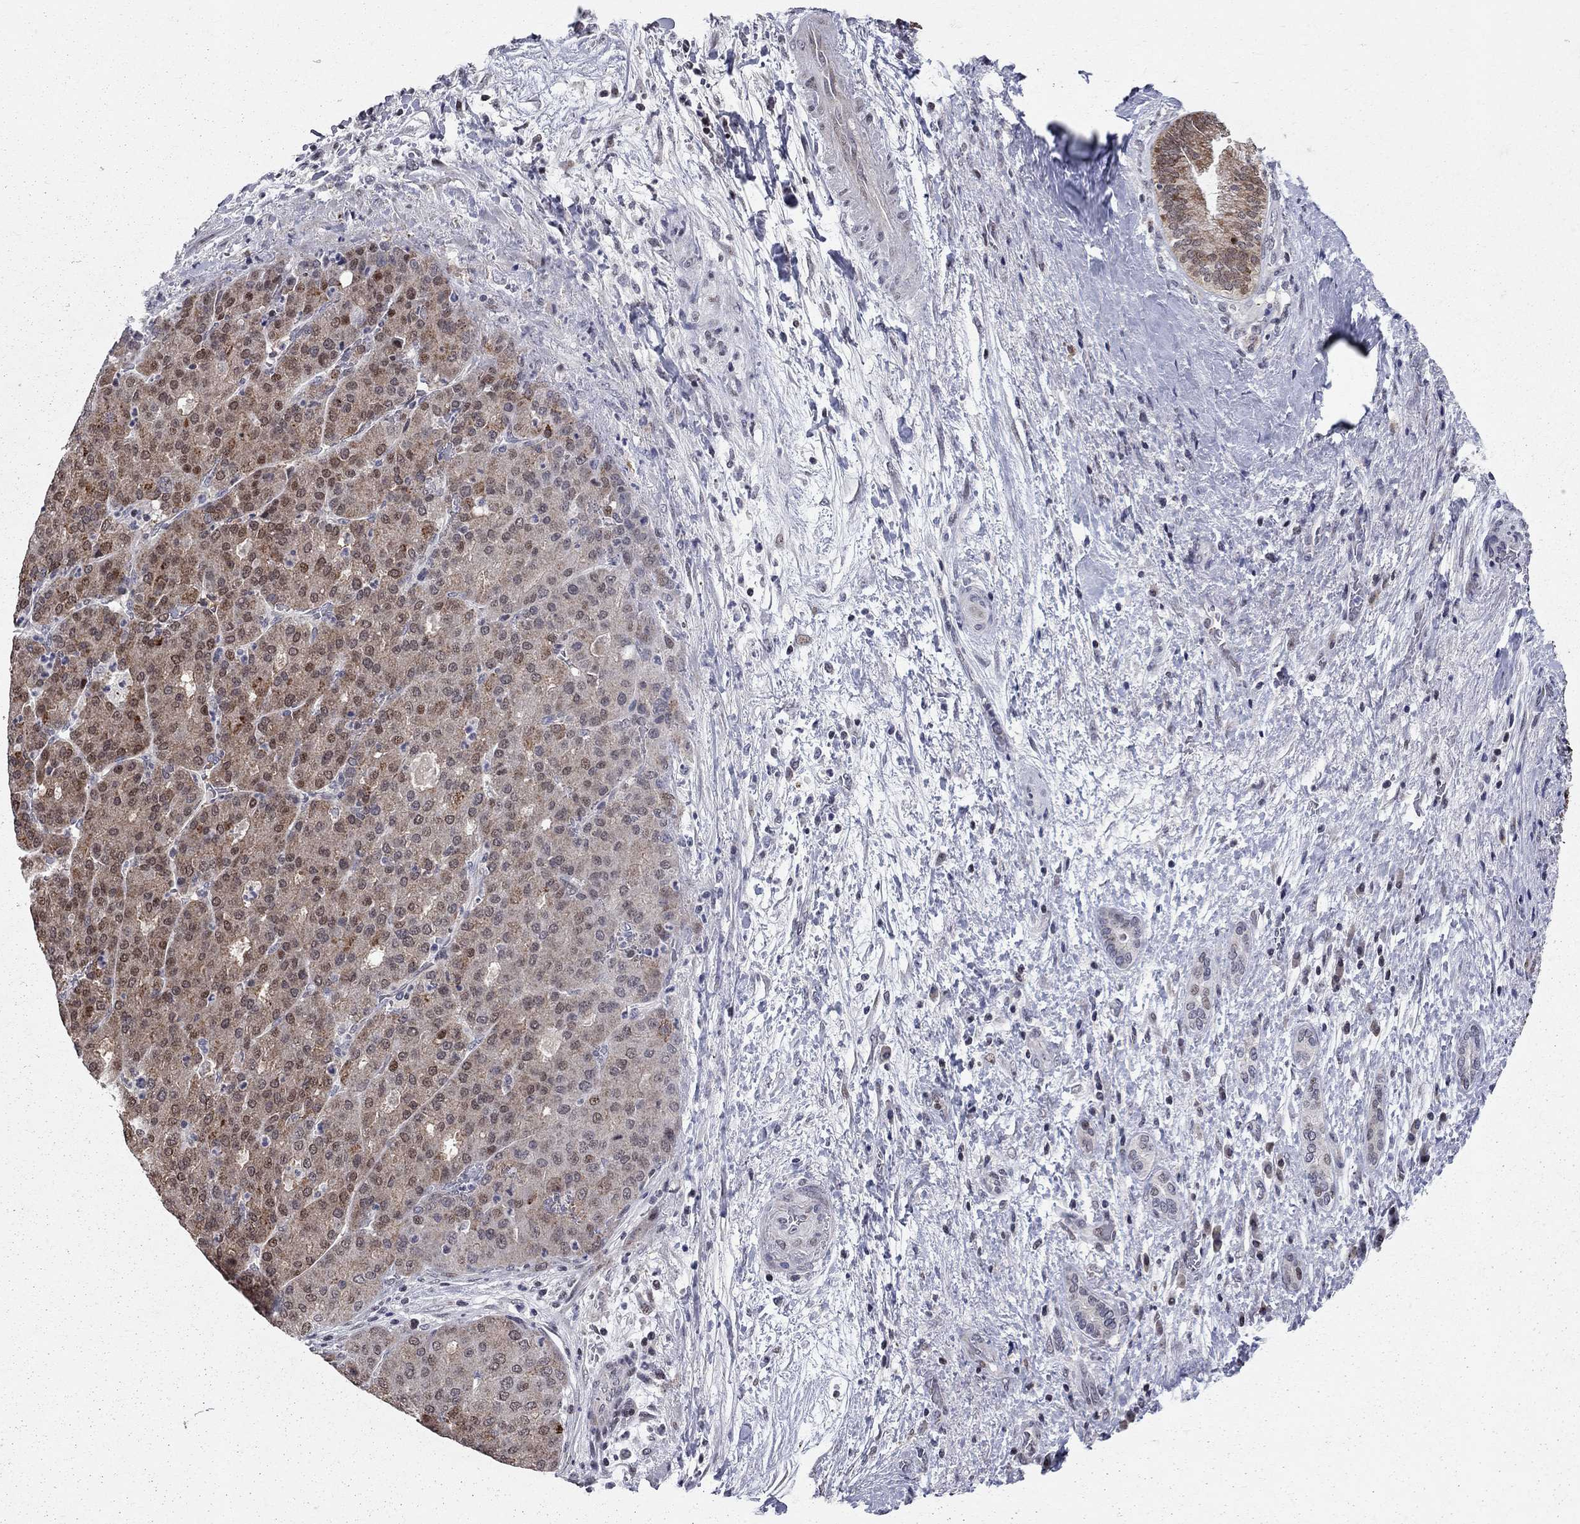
{"staining": {"intensity": "moderate", "quantity": "25%-75%", "location": "cytoplasmic/membranous,nuclear"}, "tissue": "liver cancer", "cell_type": "Tumor cells", "image_type": "cancer", "snomed": [{"axis": "morphology", "description": "Carcinoma, Hepatocellular, NOS"}, {"axis": "topography", "description": "Liver"}], "caption": "Liver cancer tissue exhibits moderate cytoplasmic/membranous and nuclear positivity in about 25%-75% of tumor cells", "gene": "HDAC3", "patient": {"sex": "male", "age": 65}}